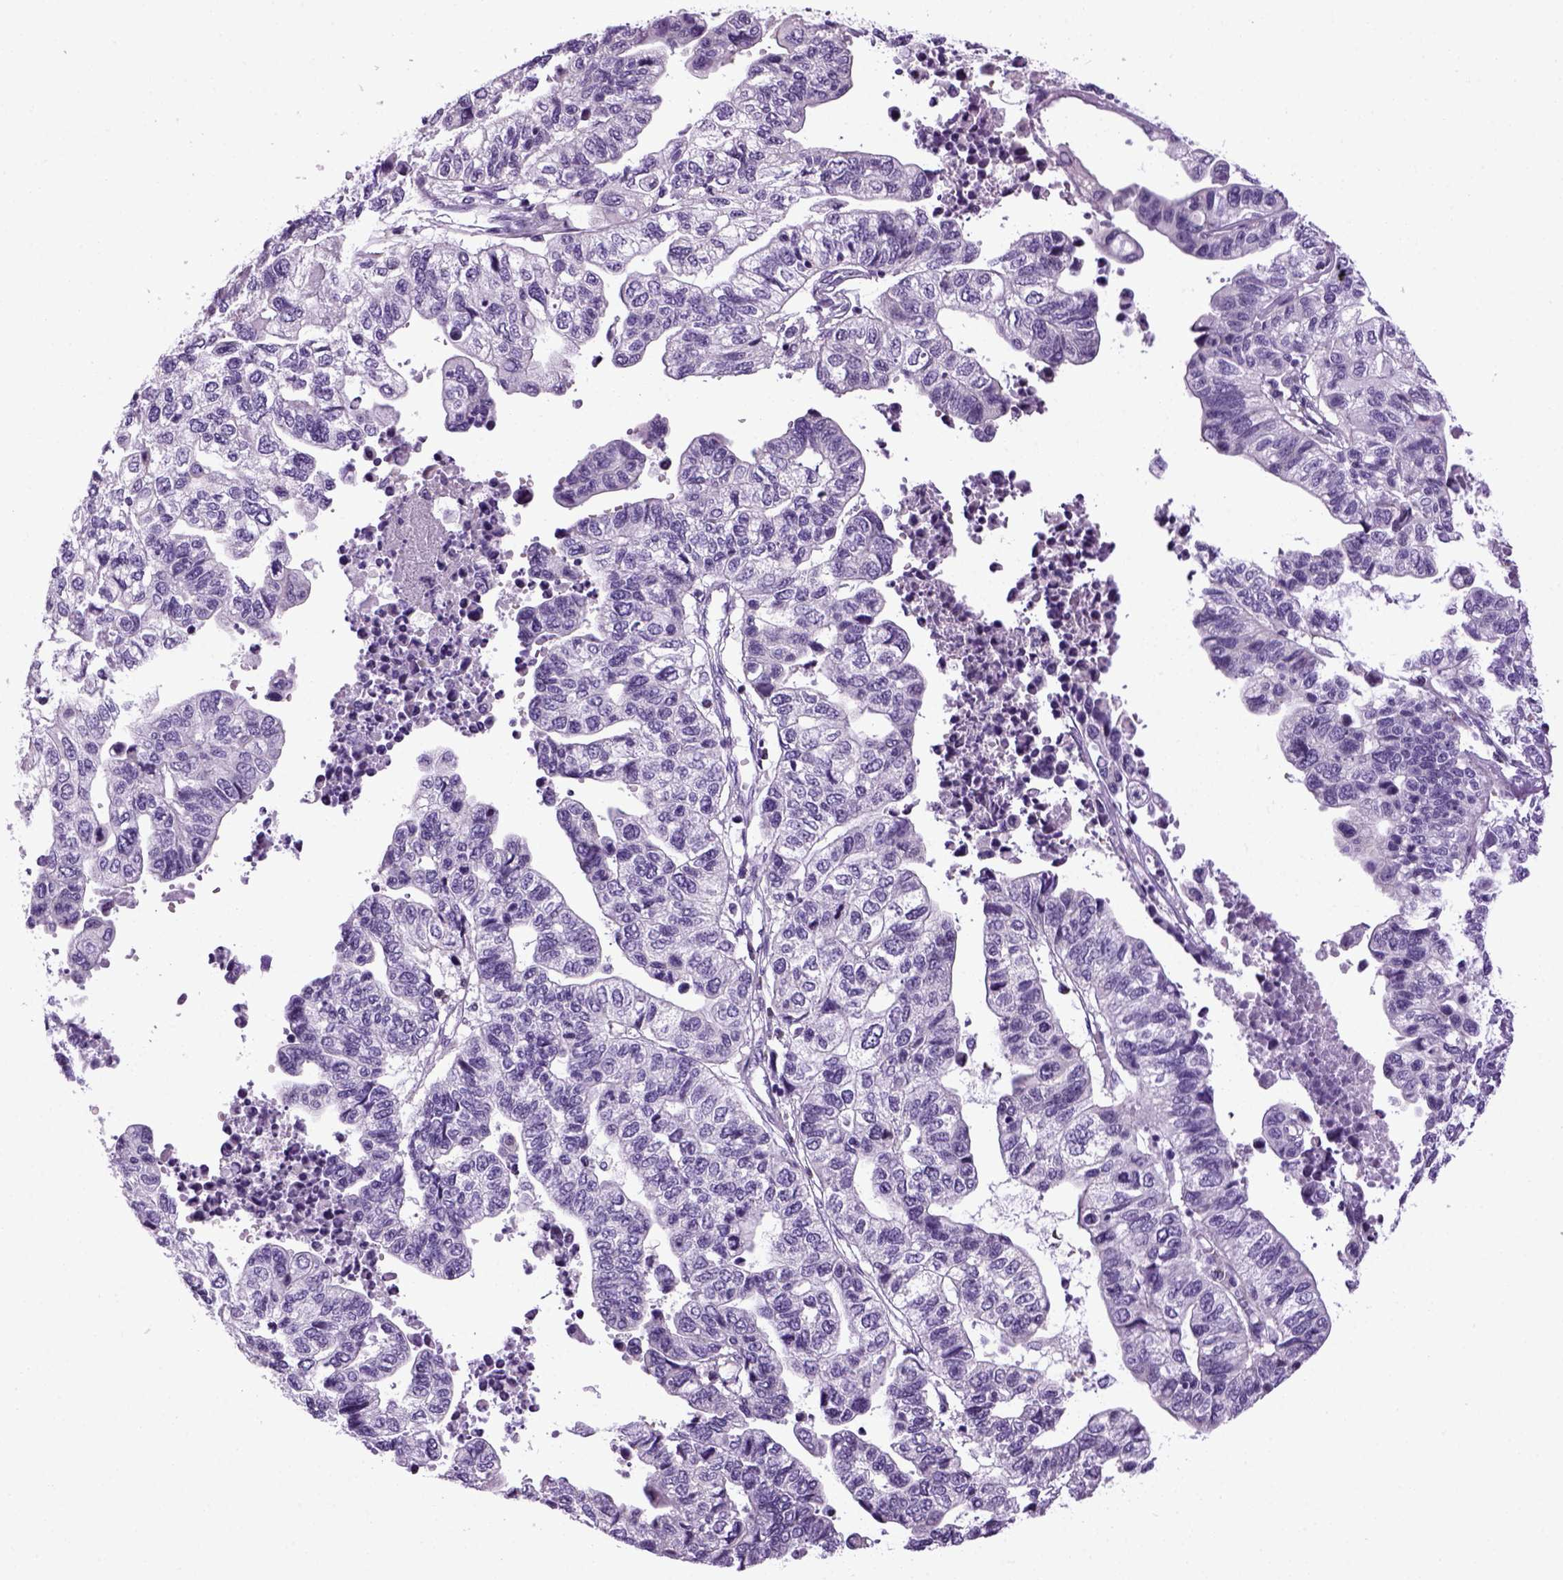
{"staining": {"intensity": "negative", "quantity": "none", "location": "none"}, "tissue": "stomach cancer", "cell_type": "Tumor cells", "image_type": "cancer", "snomed": [{"axis": "morphology", "description": "Adenocarcinoma, NOS"}, {"axis": "topography", "description": "Stomach, upper"}], "caption": "Image shows no protein expression in tumor cells of stomach cancer (adenocarcinoma) tissue.", "gene": "HMCN2", "patient": {"sex": "female", "age": 67}}